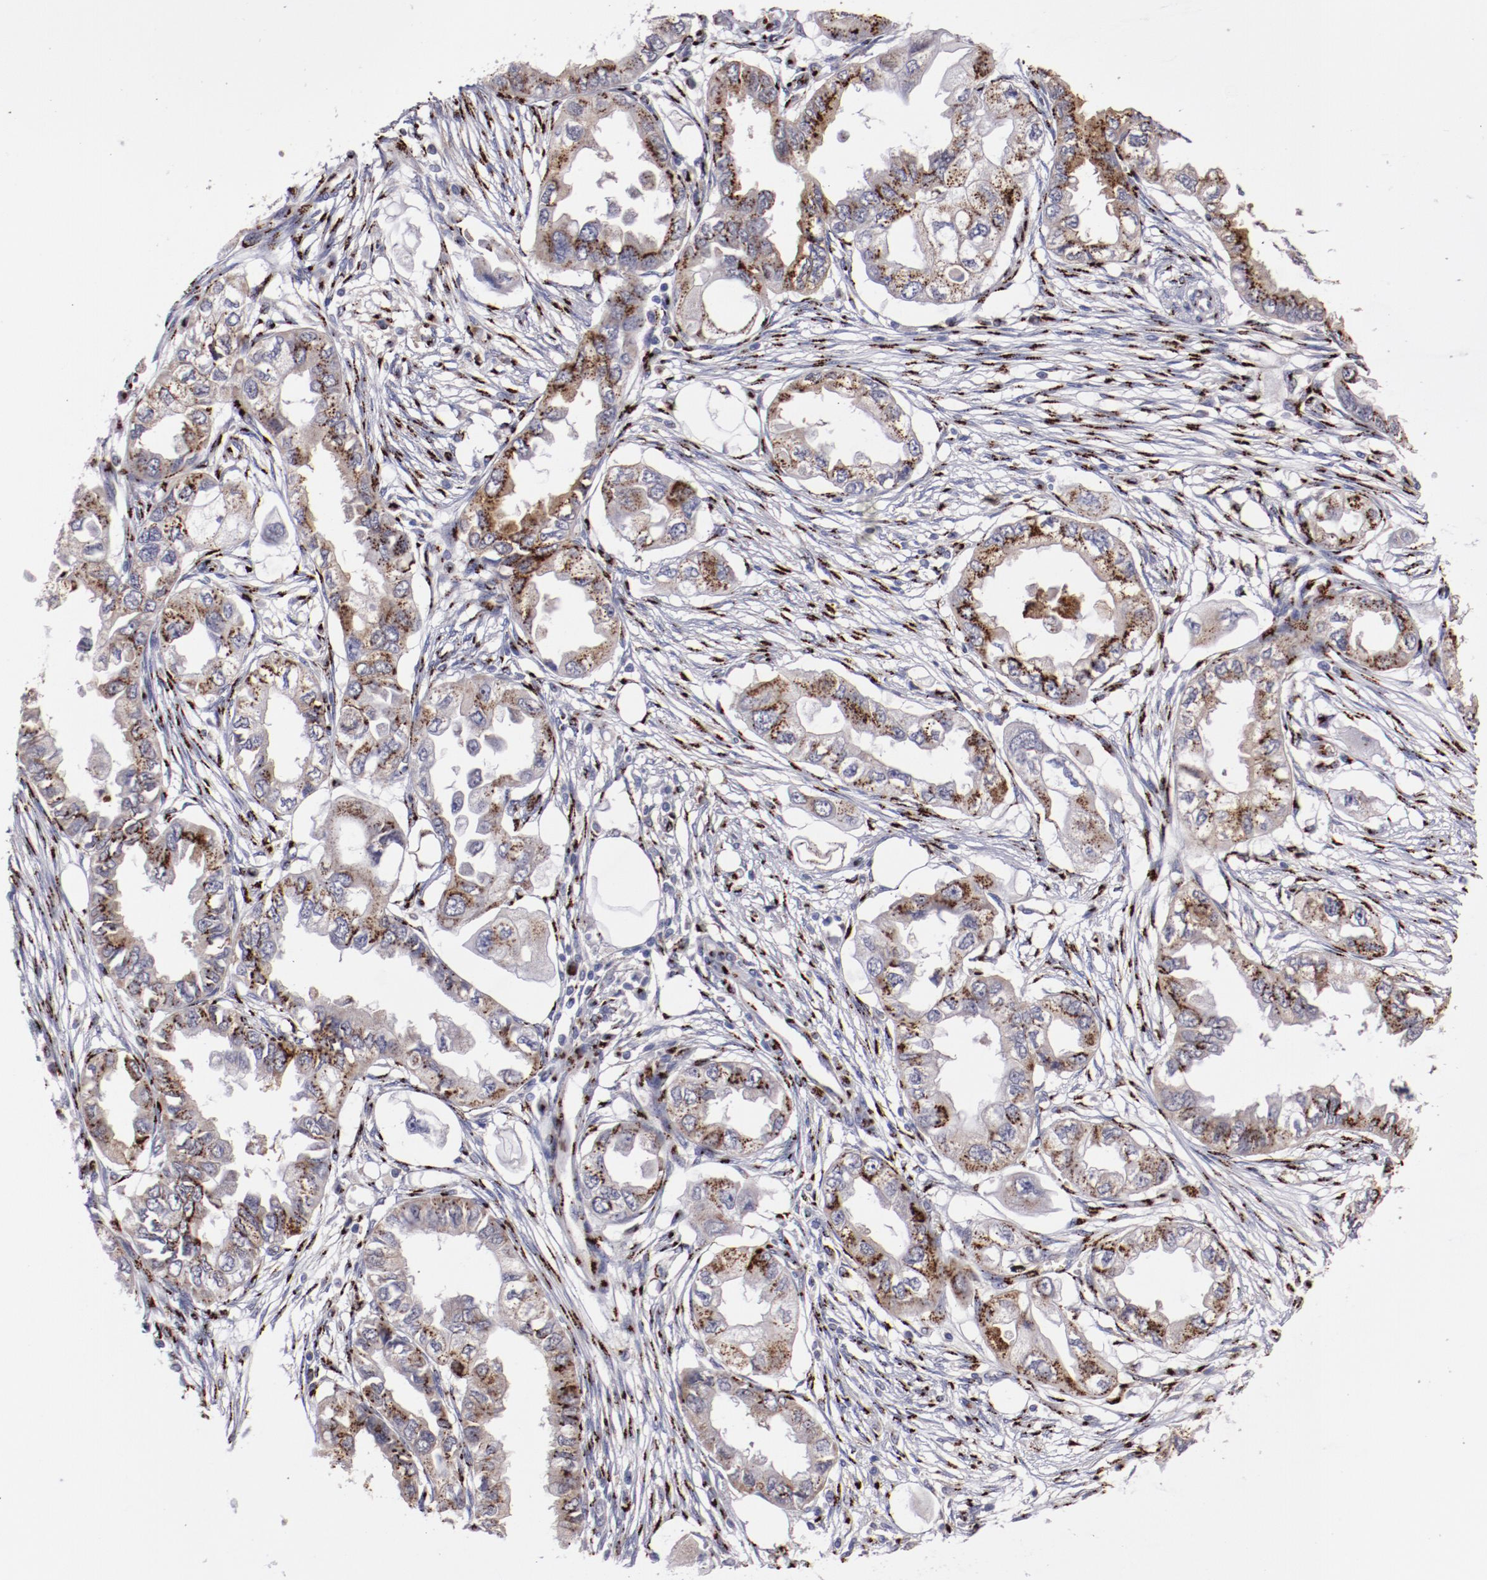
{"staining": {"intensity": "strong", "quantity": ">75%", "location": "nuclear"}, "tissue": "endometrial cancer", "cell_type": "Tumor cells", "image_type": "cancer", "snomed": [{"axis": "morphology", "description": "Adenocarcinoma, NOS"}, {"axis": "topography", "description": "Endometrium"}], "caption": "This is a photomicrograph of immunohistochemistry staining of endometrial adenocarcinoma, which shows strong staining in the nuclear of tumor cells.", "gene": "GOLIM4", "patient": {"sex": "female", "age": 67}}